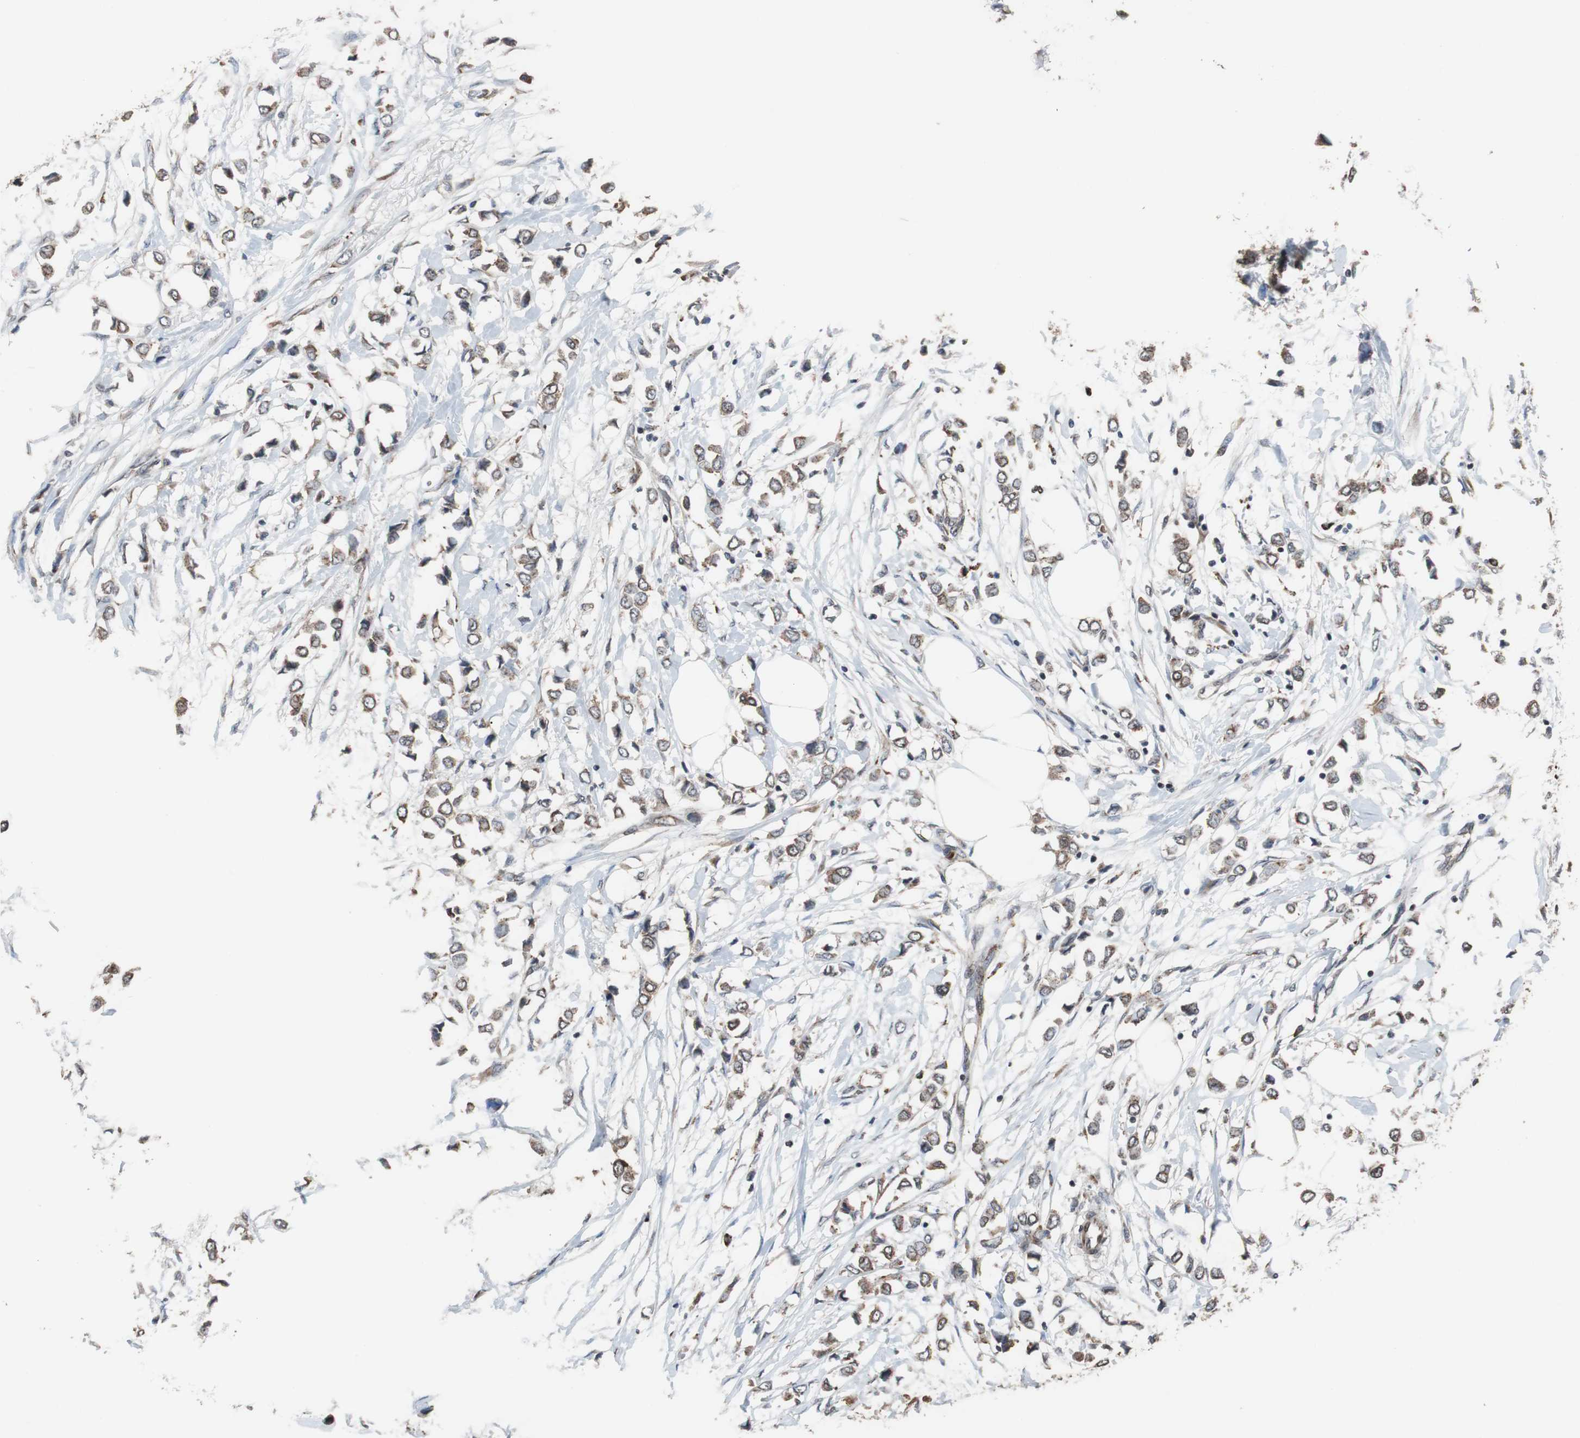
{"staining": {"intensity": "moderate", "quantity": ">75%", "location": "cytoplasmic/membranous"}, "tissue": "breast cancer", "cell_type": "Tumor cells", "image_type": "cancer", "snomed": [{"axis": "morphology", "description": "Lobular carcinoma"}, {"axis": "topography", "description": "Breast"}], "caption": "Lobular carcinoma (breast) stained with DAB immunohistochemistry demonstrates medium levels of moderate cytoplasmic/membranous expression in approximately >75% of tumor cells. The staining was performed using DAB, with brown indicating positive protein expression. Nuclei are stained blue with hematoxylin.", "gene": "USP10", "patient": {"sex": "female", "age": 51}}